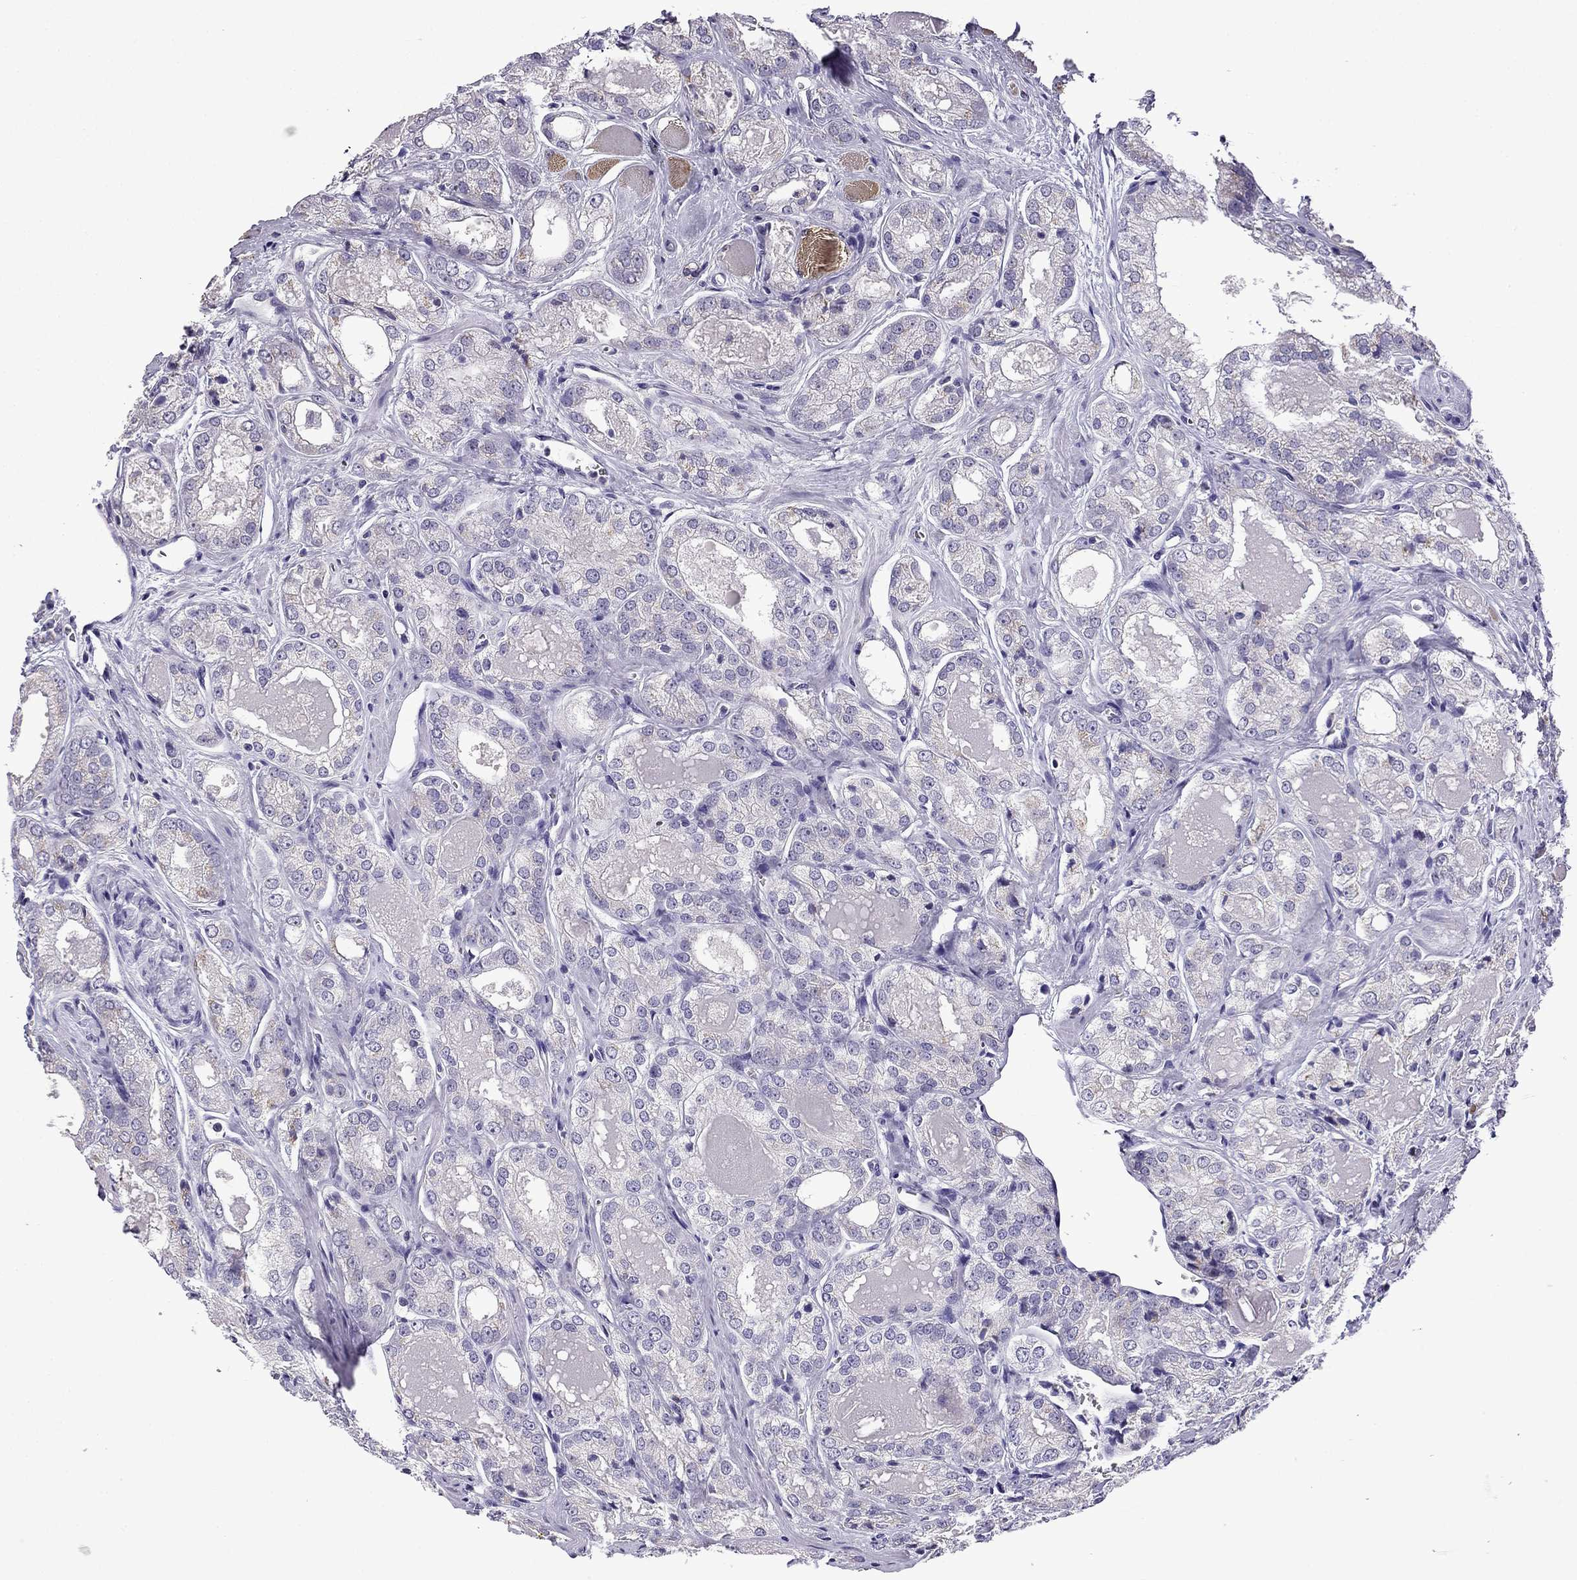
{"staining": {"intensity": "weak", "quantity": "<25%", "location": "cytoplasmic/membranous"}, "tissue": "prostate cancer", "cell_type": "Tumor cells", "image_type": "cancer", "snomed": [{"axis": "morphology", "description": "Adenocarcinoma, NOS"}, {"axis": "morphology", "description": "Adenocarcinoma, High grade"}, {"axis": "topography", "description": "Prostate"}], "caption": "Adenocarcinoma (prostate) was stained to show a protein in brown. There is no significant staining in tumor cells.", "gene": "TTN", "patient": {"sex": "male", "age": 70}}